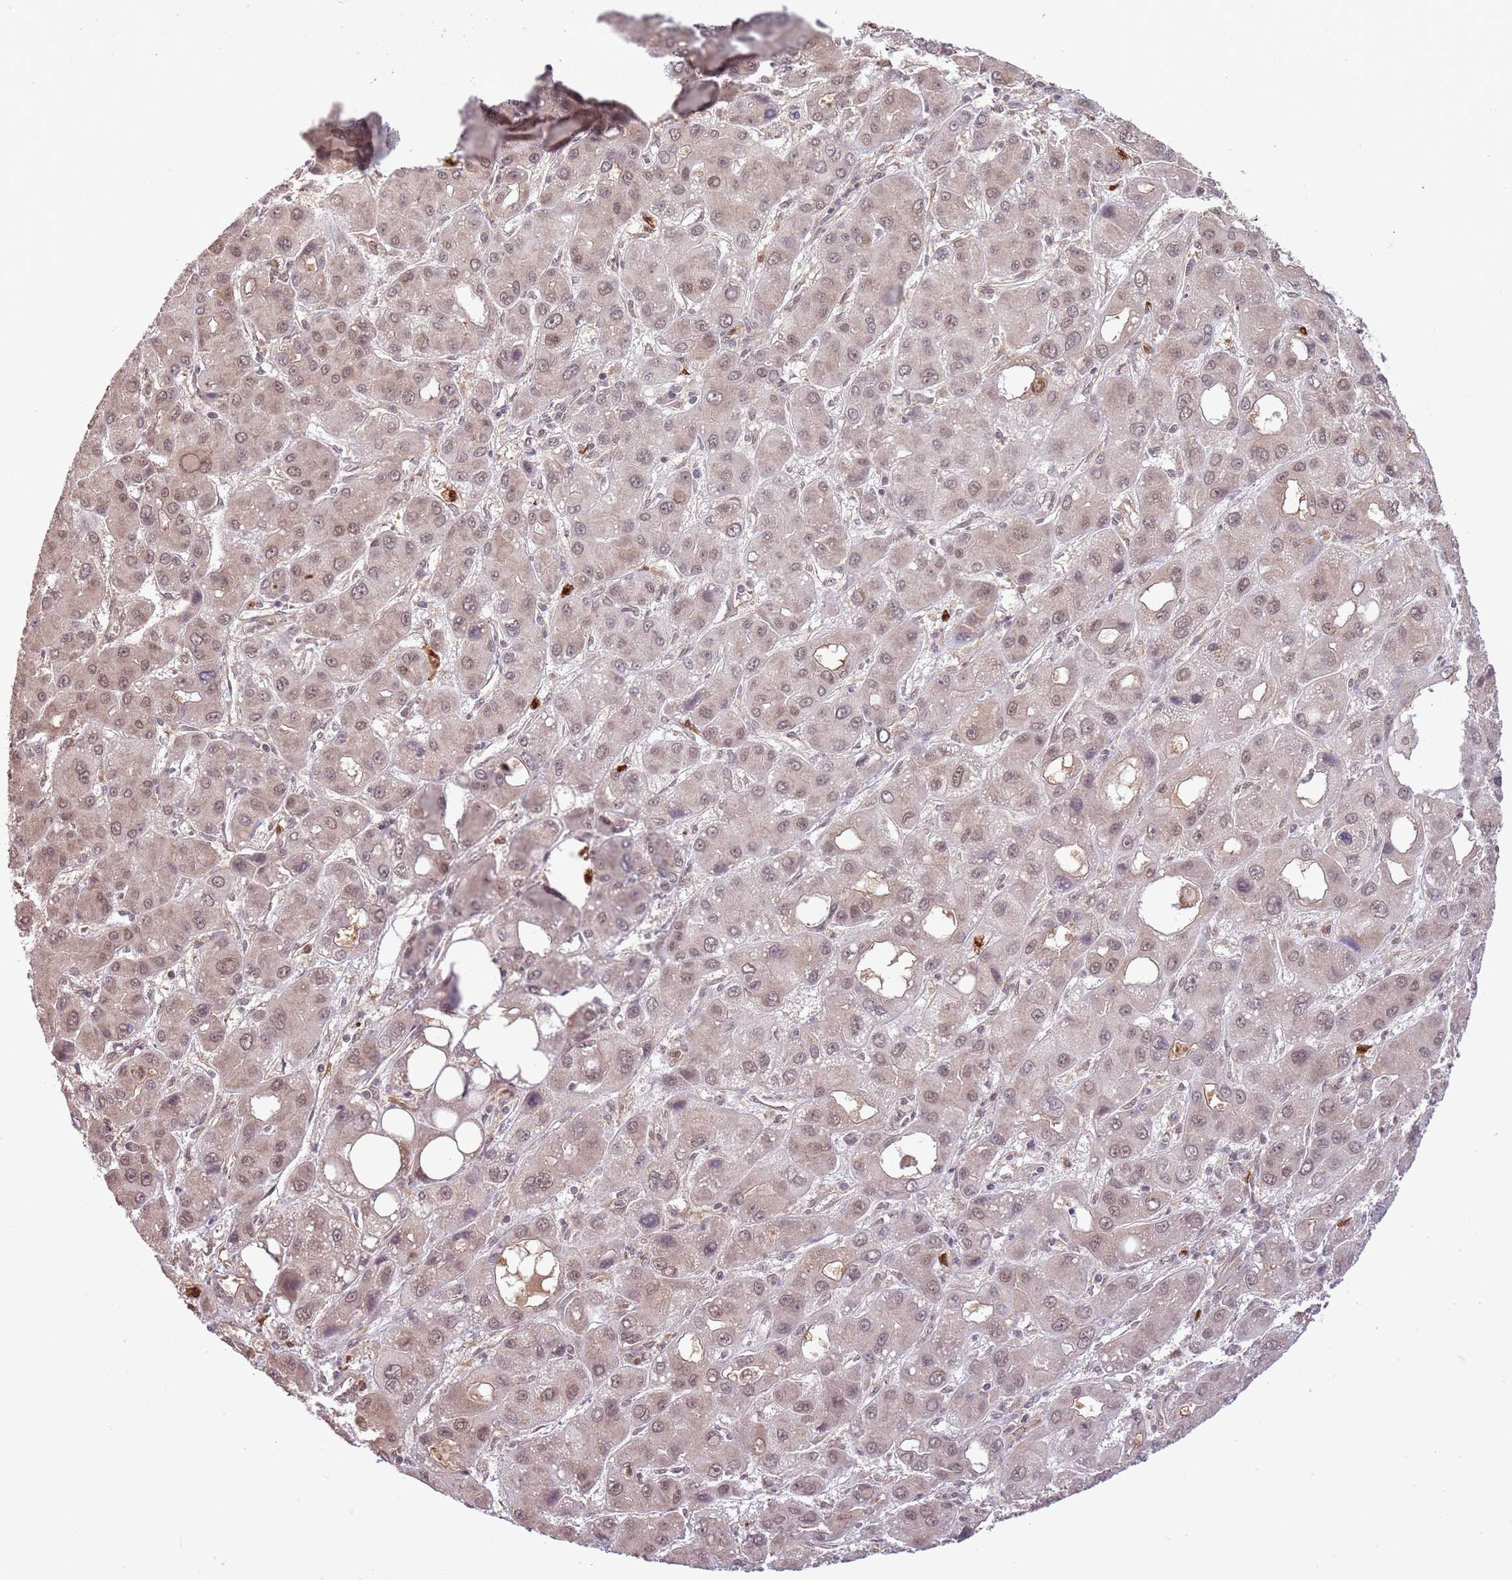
{"staining": {"intensity": "weak", "quantity": ">75%", "location": "nuclear"}, "tissue": "liver cancer", "cell_type": "Tumor cells", "image_type": "cancer", "snomed": [{"axis": "morphology", "description": "Carcinoma, Hepatocellular, NOS"}, {"axis": "topography", "description": "Liver"}], "caption": "Human liver hepatocellular carcinoma stained for a protein (brown) shows weak nuclear positive expression in approximately >75% of tumor cells.", "gene": "AMIGO1", "patient": {"sex": "male", "age": 55}}